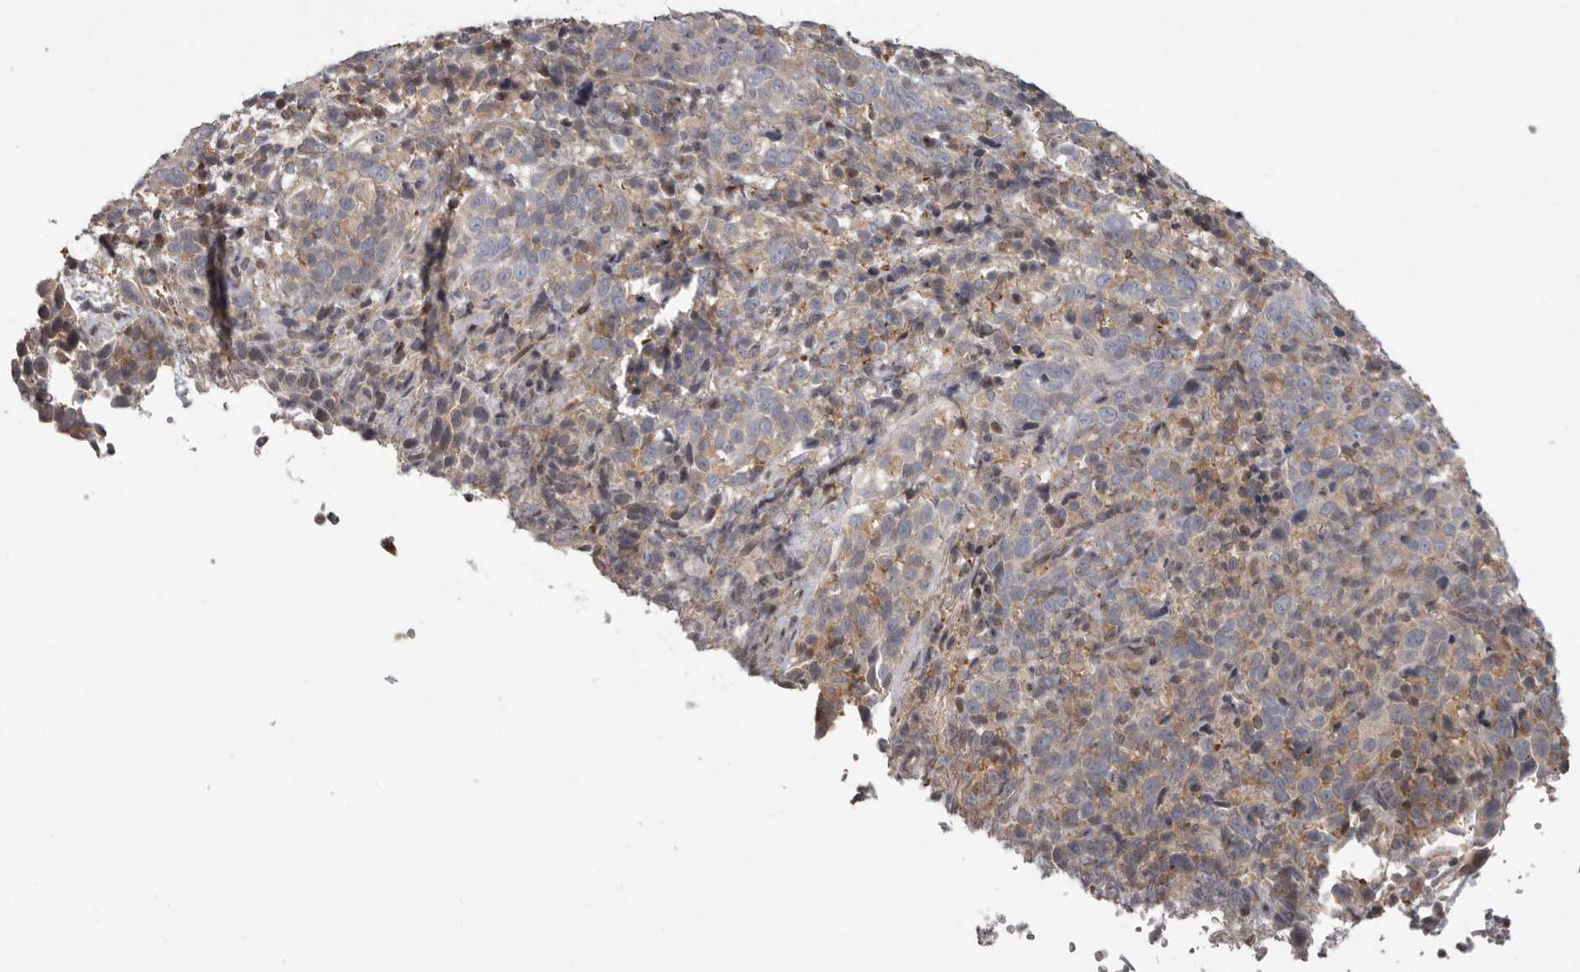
{"staining": {"intensity": "weak", "quantity": "<25%", "location": "cytoplasmic/membranous"}, "tissue": "cervical cancer", "cell_type": "Tumor cells", "image_type": "cancer", "snomed": [{"axis": "morphology", "description": "Squamous cell carcinoma, NOS"}, {"axis": "topography", "description": "Cervix"}], "caption": "DAB immunohistochemical staining of human cervical cancer displays no significant positivity in tumor cells. (DAB (3,3'-diaminobenzidine) immunohistochemistry, high magnification).", "gene": "FGFR4", "patient": {"sex": "female", "age": 46}}